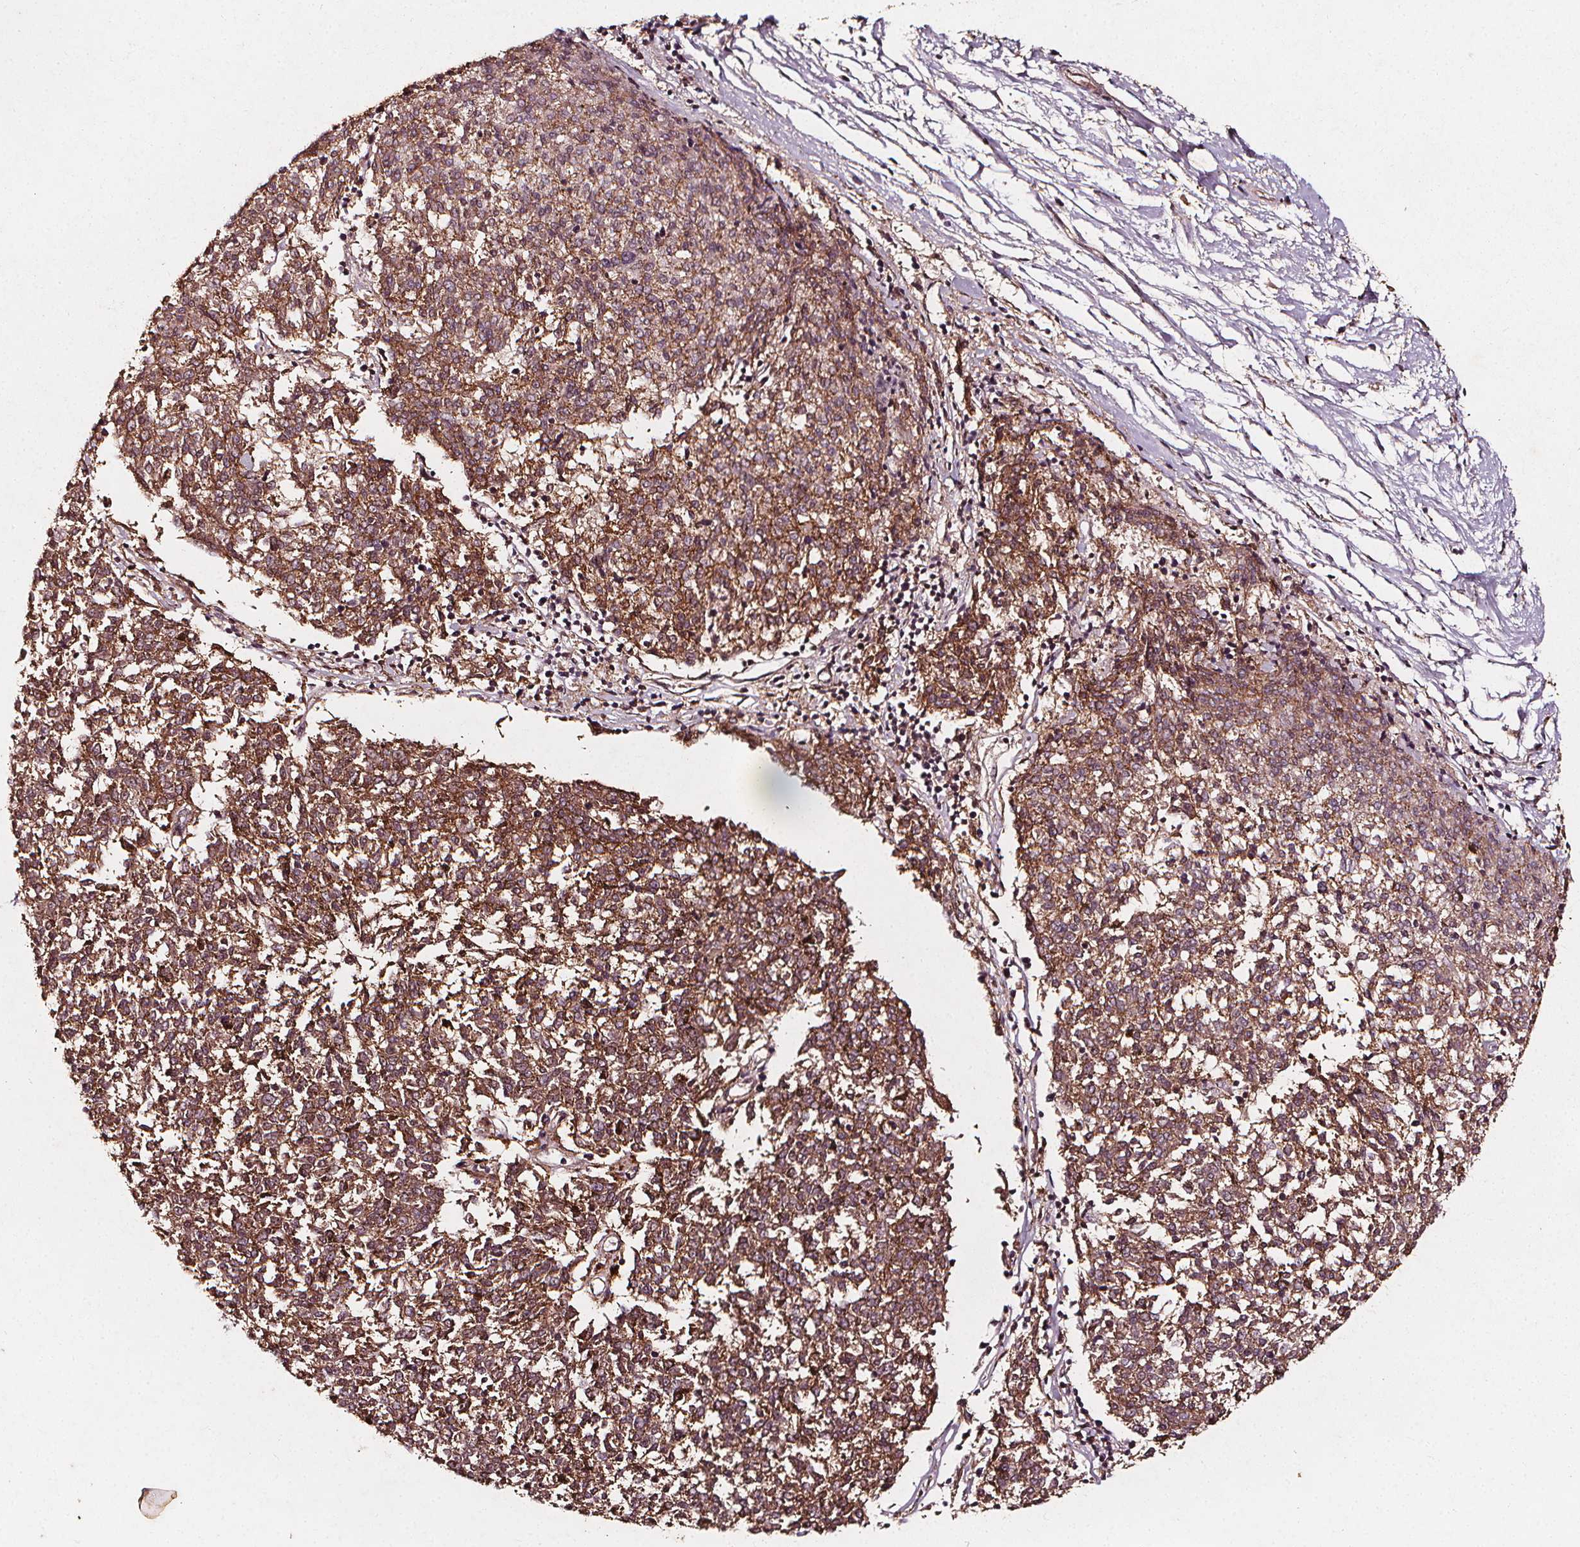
{"staining": {"intensity": "moderate", "quantity": ">75%", "location": "cytoplasmic/membranous"}, "tissue": "melanoma", "cell_type": "Tumor cells", "image_type": "cancer", "snomed": [{"axis": "morphology", "description": "Malignant melanoma, NOS"}, {"axis": "topography", "description": "Skin"}], "caption": "Tumor cells show medium levels of moderate cytoplasmic/membranous expression in about >75% of cells in malignant melanoma.", "gene": "ABCA1", "patient": {"sex": "female", "age": 72}}